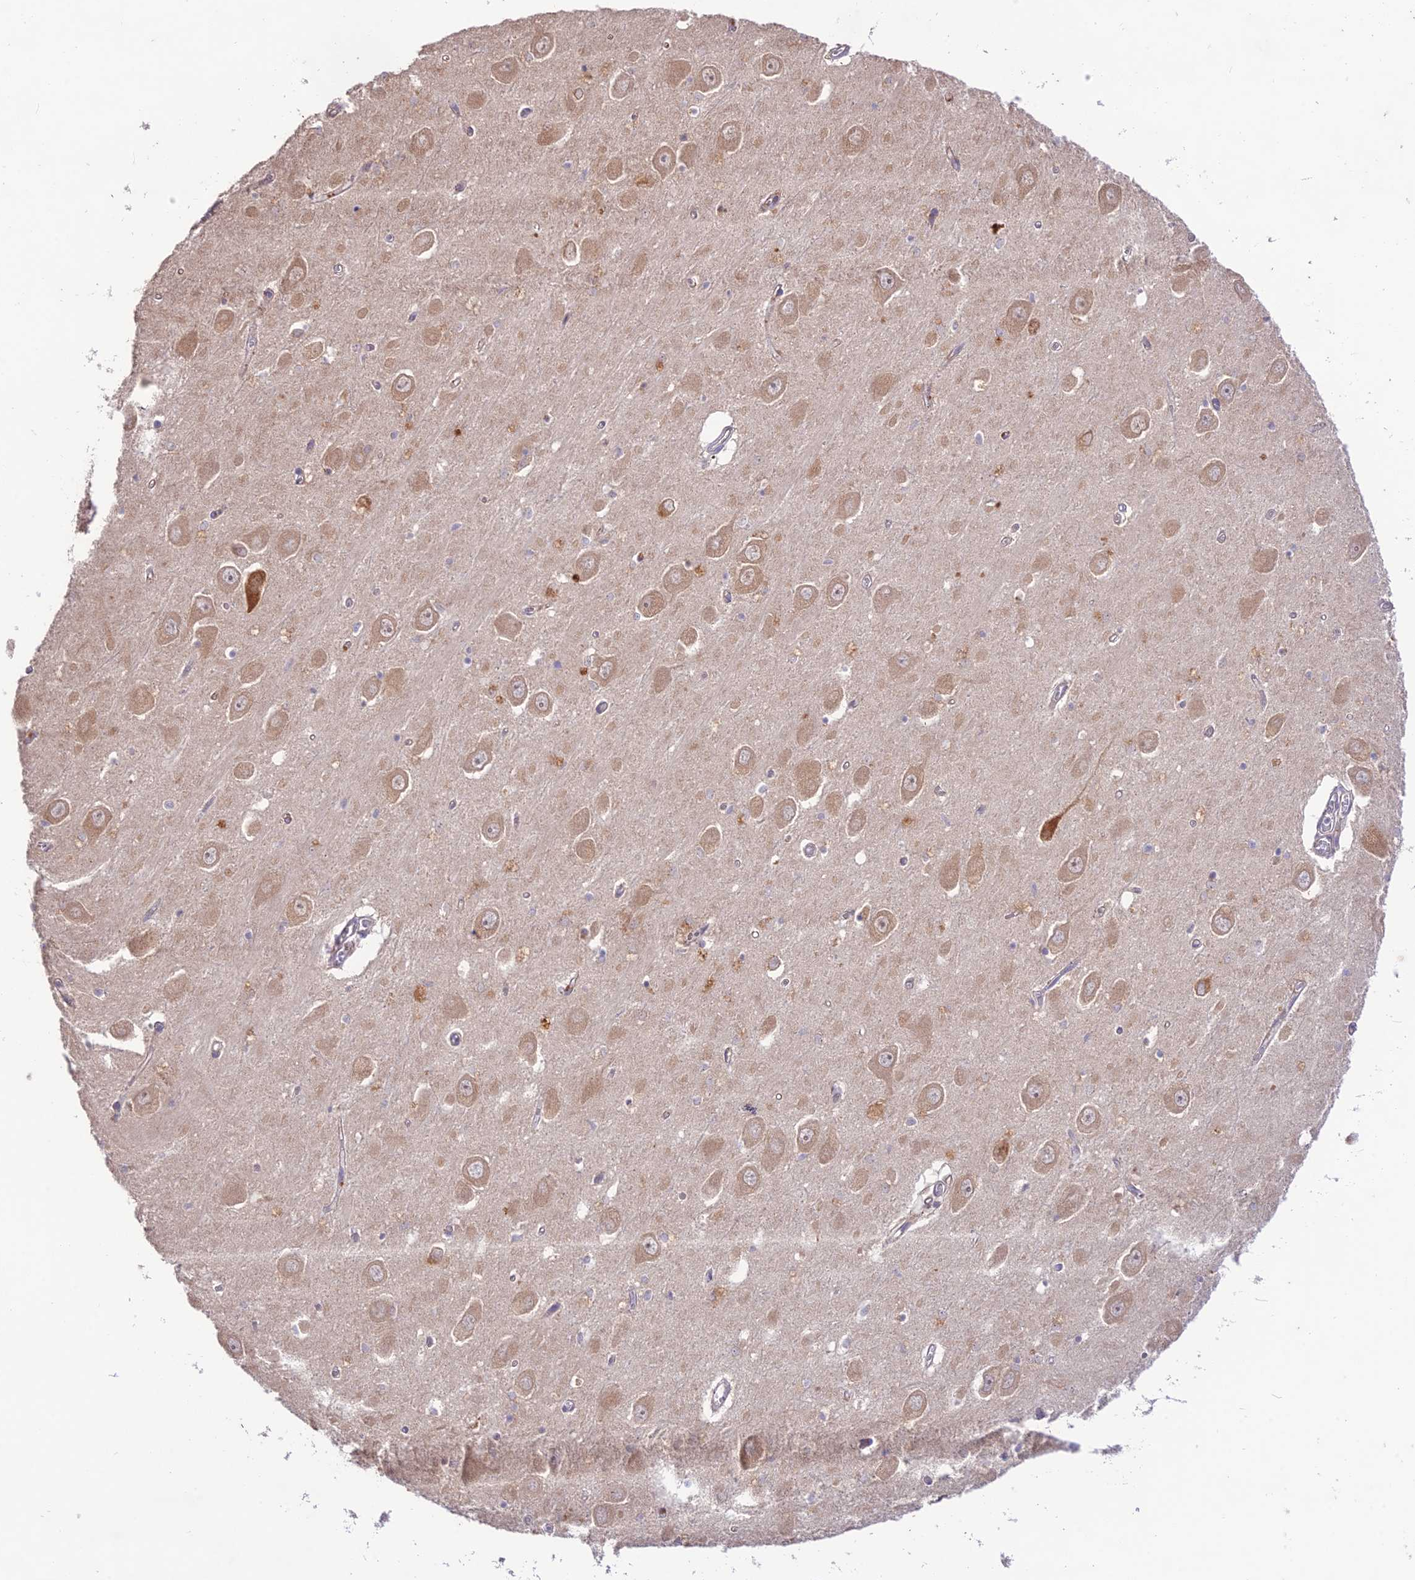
{"staining": {"intensity": "weak", "quantity": "25%-75%", "location": "cytoplasmic/membranous"}, "tissue": "hippocampus", "cell_type": "Glial cells", "image_type": "normal", "snomed": [{"axis": "morphology", "description": "Normal tissue, NOS"}, {"axis": "topography", "description": "Hippocampus"}], "caption": "Approximately 25%-75% of glial cells in benign human hippocampus exhibit weak cytoplasmic/membranous protein positivity as visualized by brown immunohistochemical staining.", "gene": "TMEM259", "patient": {"sex": "male", "age": 70}}